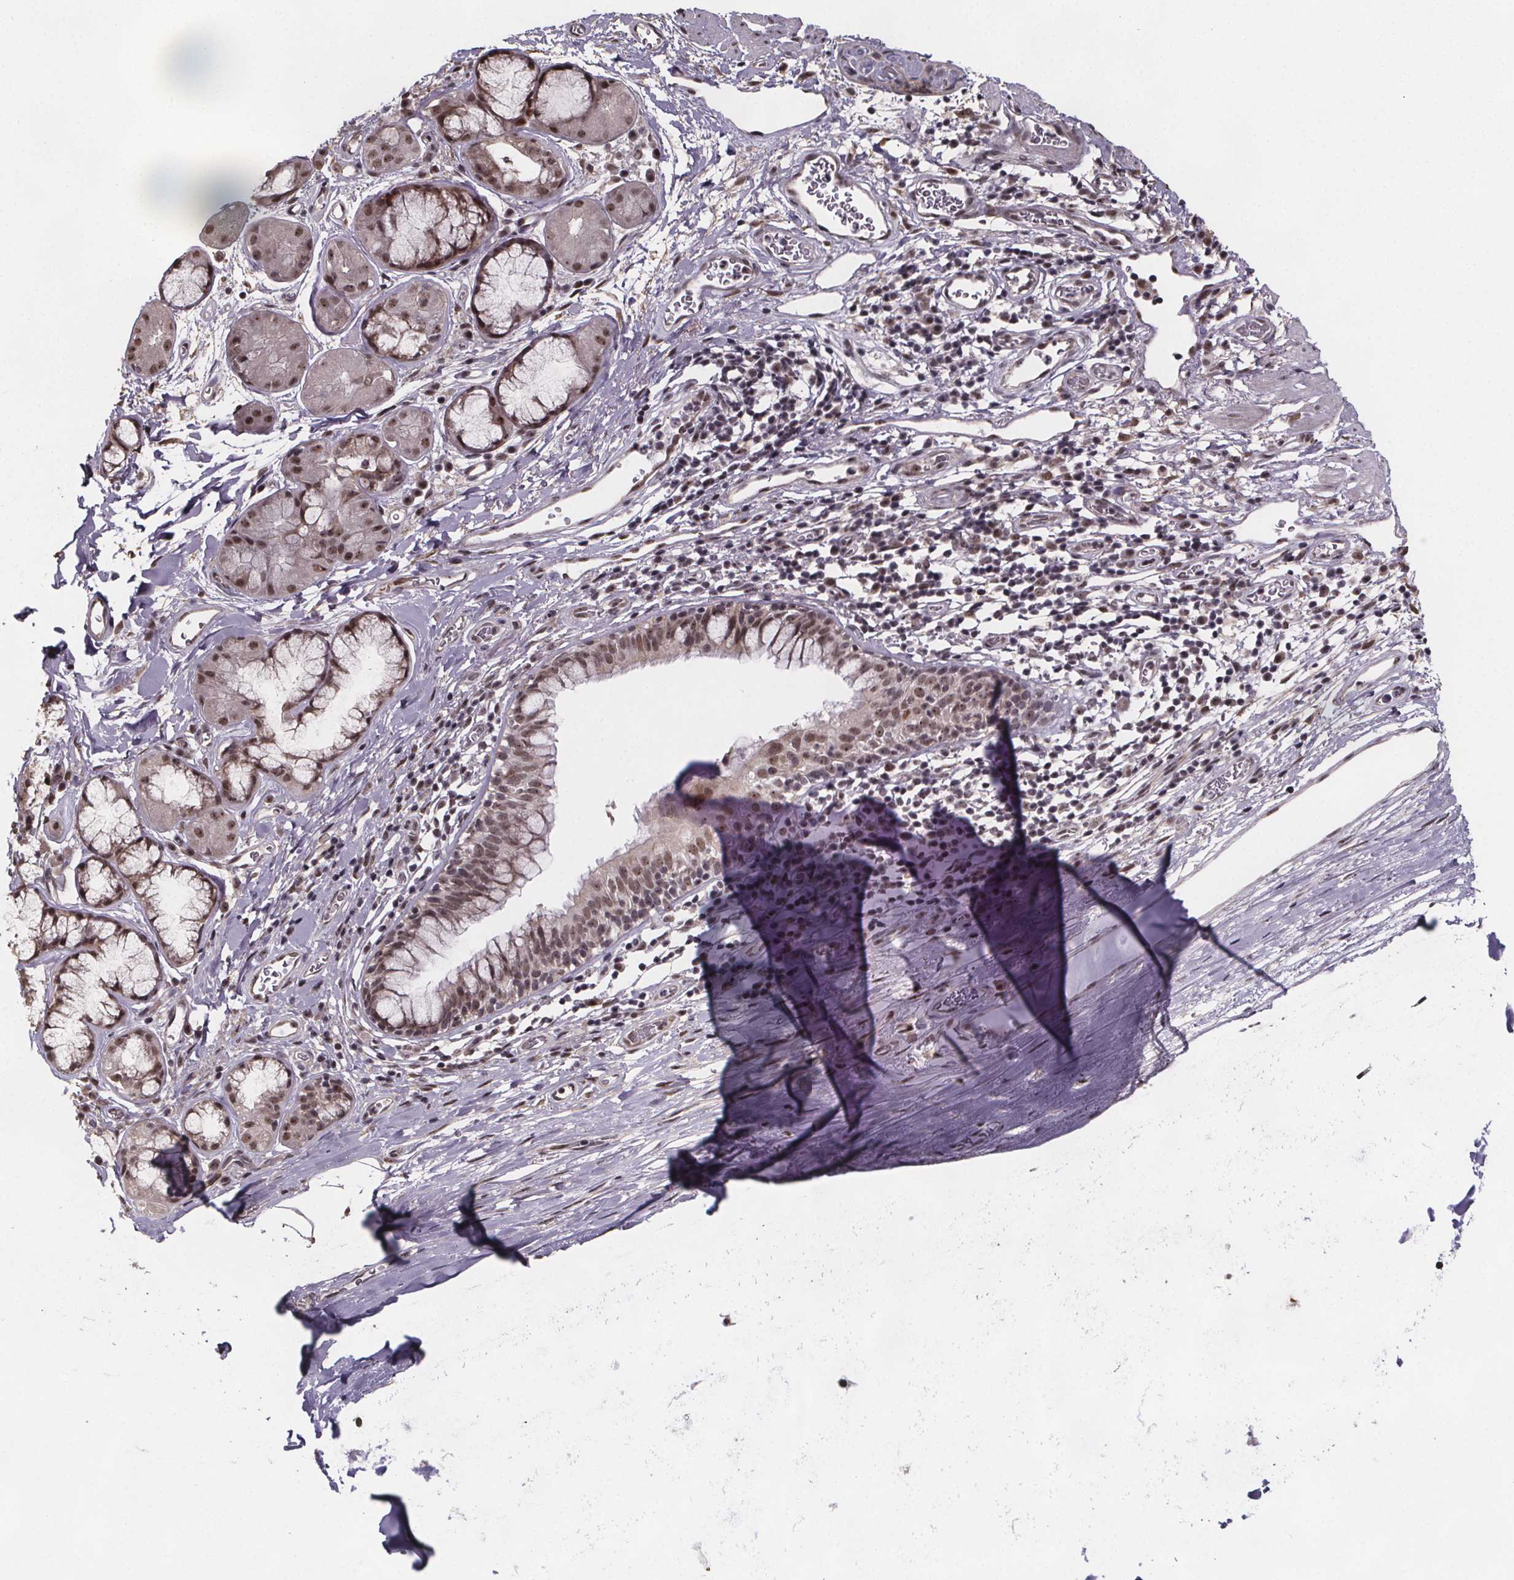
{"staining": {"intensity": "weak", "quantity": ">75%", "location": "nuclear"}, "tissue": "bronchus", "cell_type": "Respiratory epithelial cells", "image_type": "normal", "snomed": [{"axis": "morphology", "description": "Normal tissue, NOS"}, {"axis": "topography", "description": "Cartilage tissue"}, {"axis": "topography", "description": "Bronchus"}], "caption": "DAB (3,3'-diaminobenzidine) immunohistochemical staining of unremarkable human bronchus reveals weak nuclear protein positivity in approximately >75% of respiratory epithelial cells. The staining was performed using DAB, with brown indicating positive protein expression. Nuclei are stained blue with hematoxylin.", "gene": "U2SURP", "patient": {"sex": "male", "age": 58}}